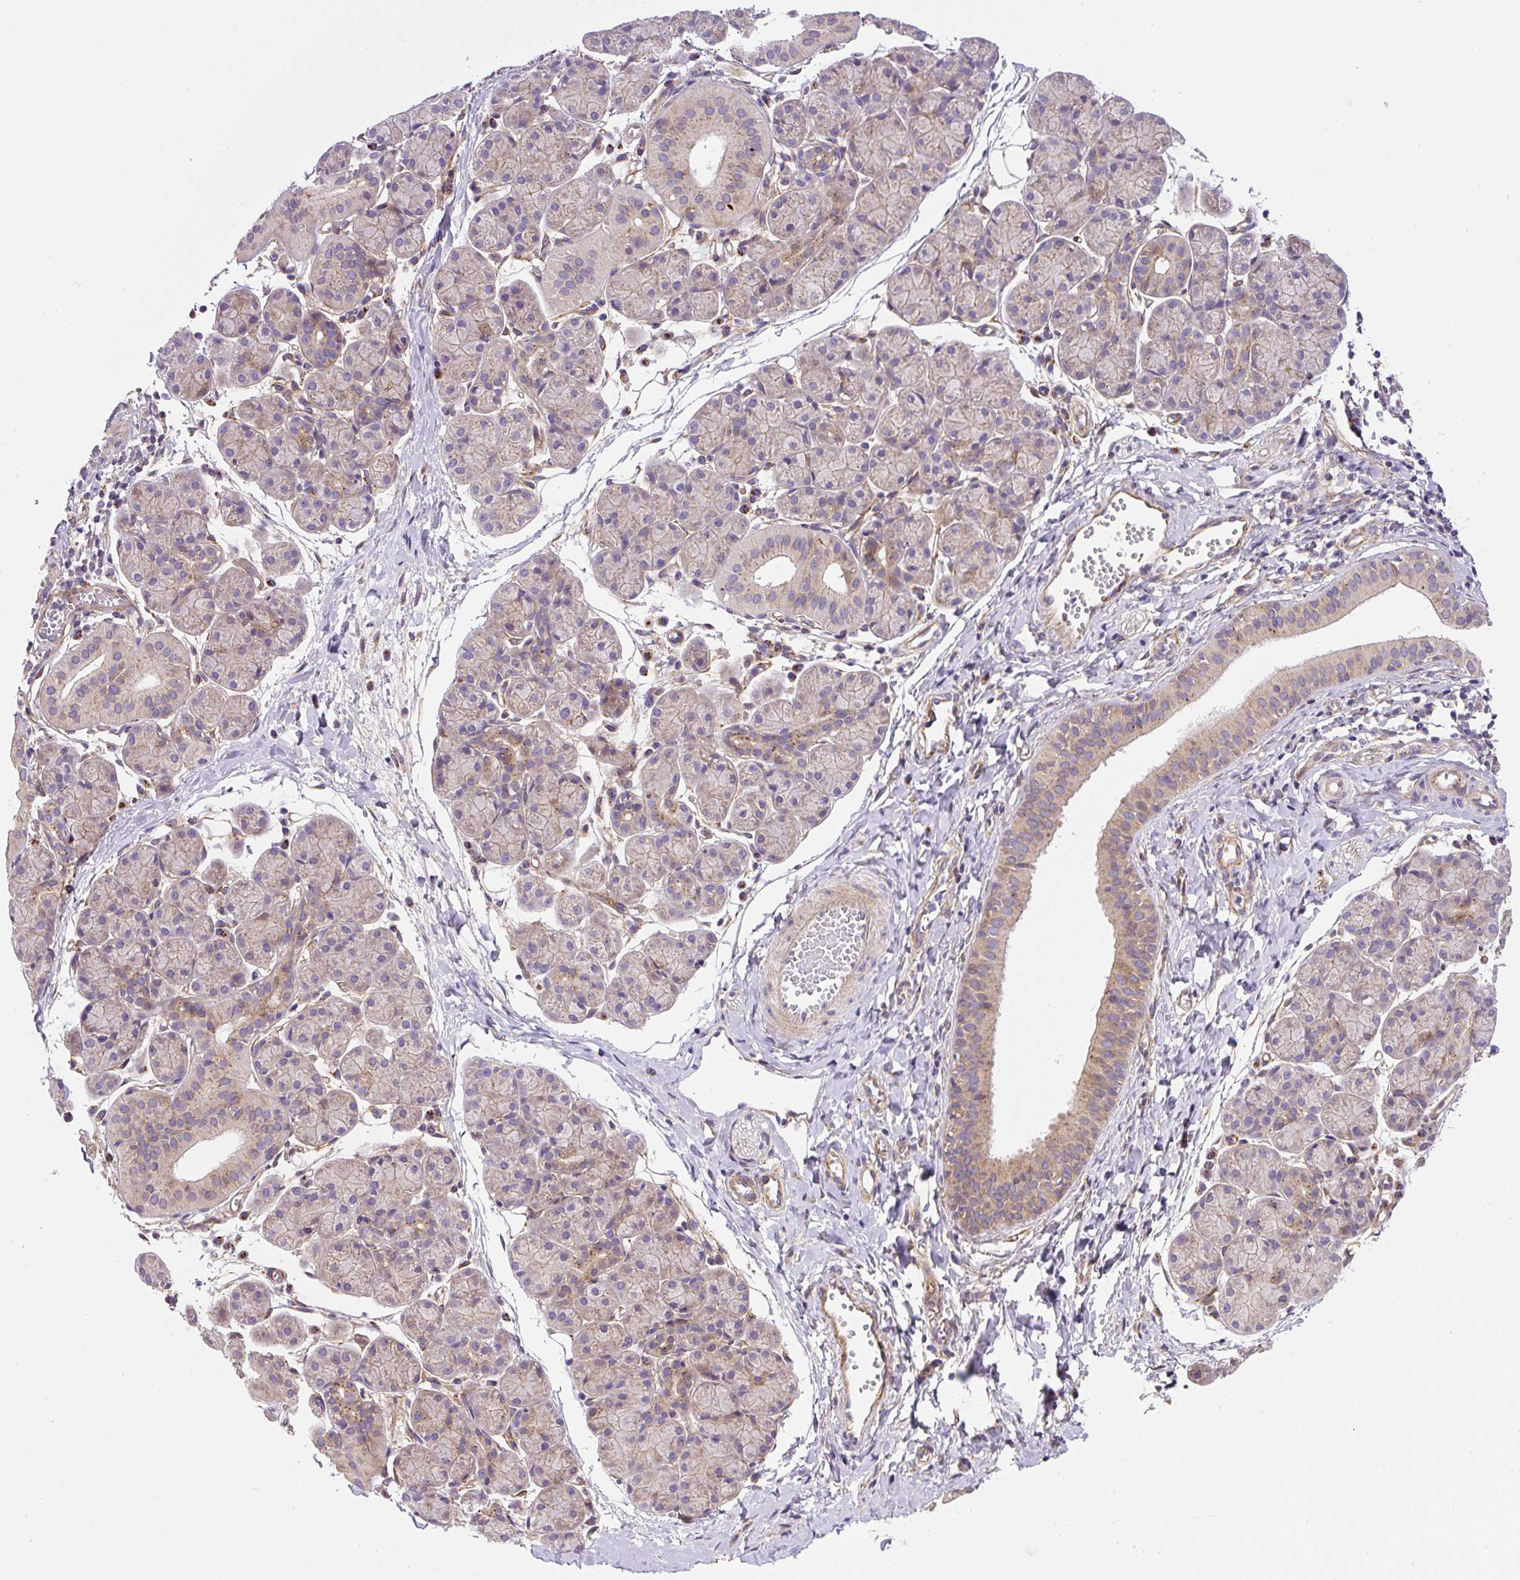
{"staining": {"intensity": "weak", "quantity": "25%-75%", "location": "cytoplasmic/membranous"}, "tissue": "salivary gland", "cell_type": "Glandular cells", "image_type": "normal", "snomed": [{"axis": "morphology", "description": "Normal tissue, NOS"}, {"axis": "morphology", "description": "Inflammation, NOS"}, {"axis": "topography", "description": "Lymph node"}, {"axis": "topography", "description": "Salivary gland"}], "caption": "Salivary gland stained with IHC shows weak cytoplasmic/membranous positivity in about 25%-75% of glandular cells. (Brightfield microscopy of DAB IHC at high magnification).", "gene": "RNF170", "patient": {"sex": "male", "age": 3}}